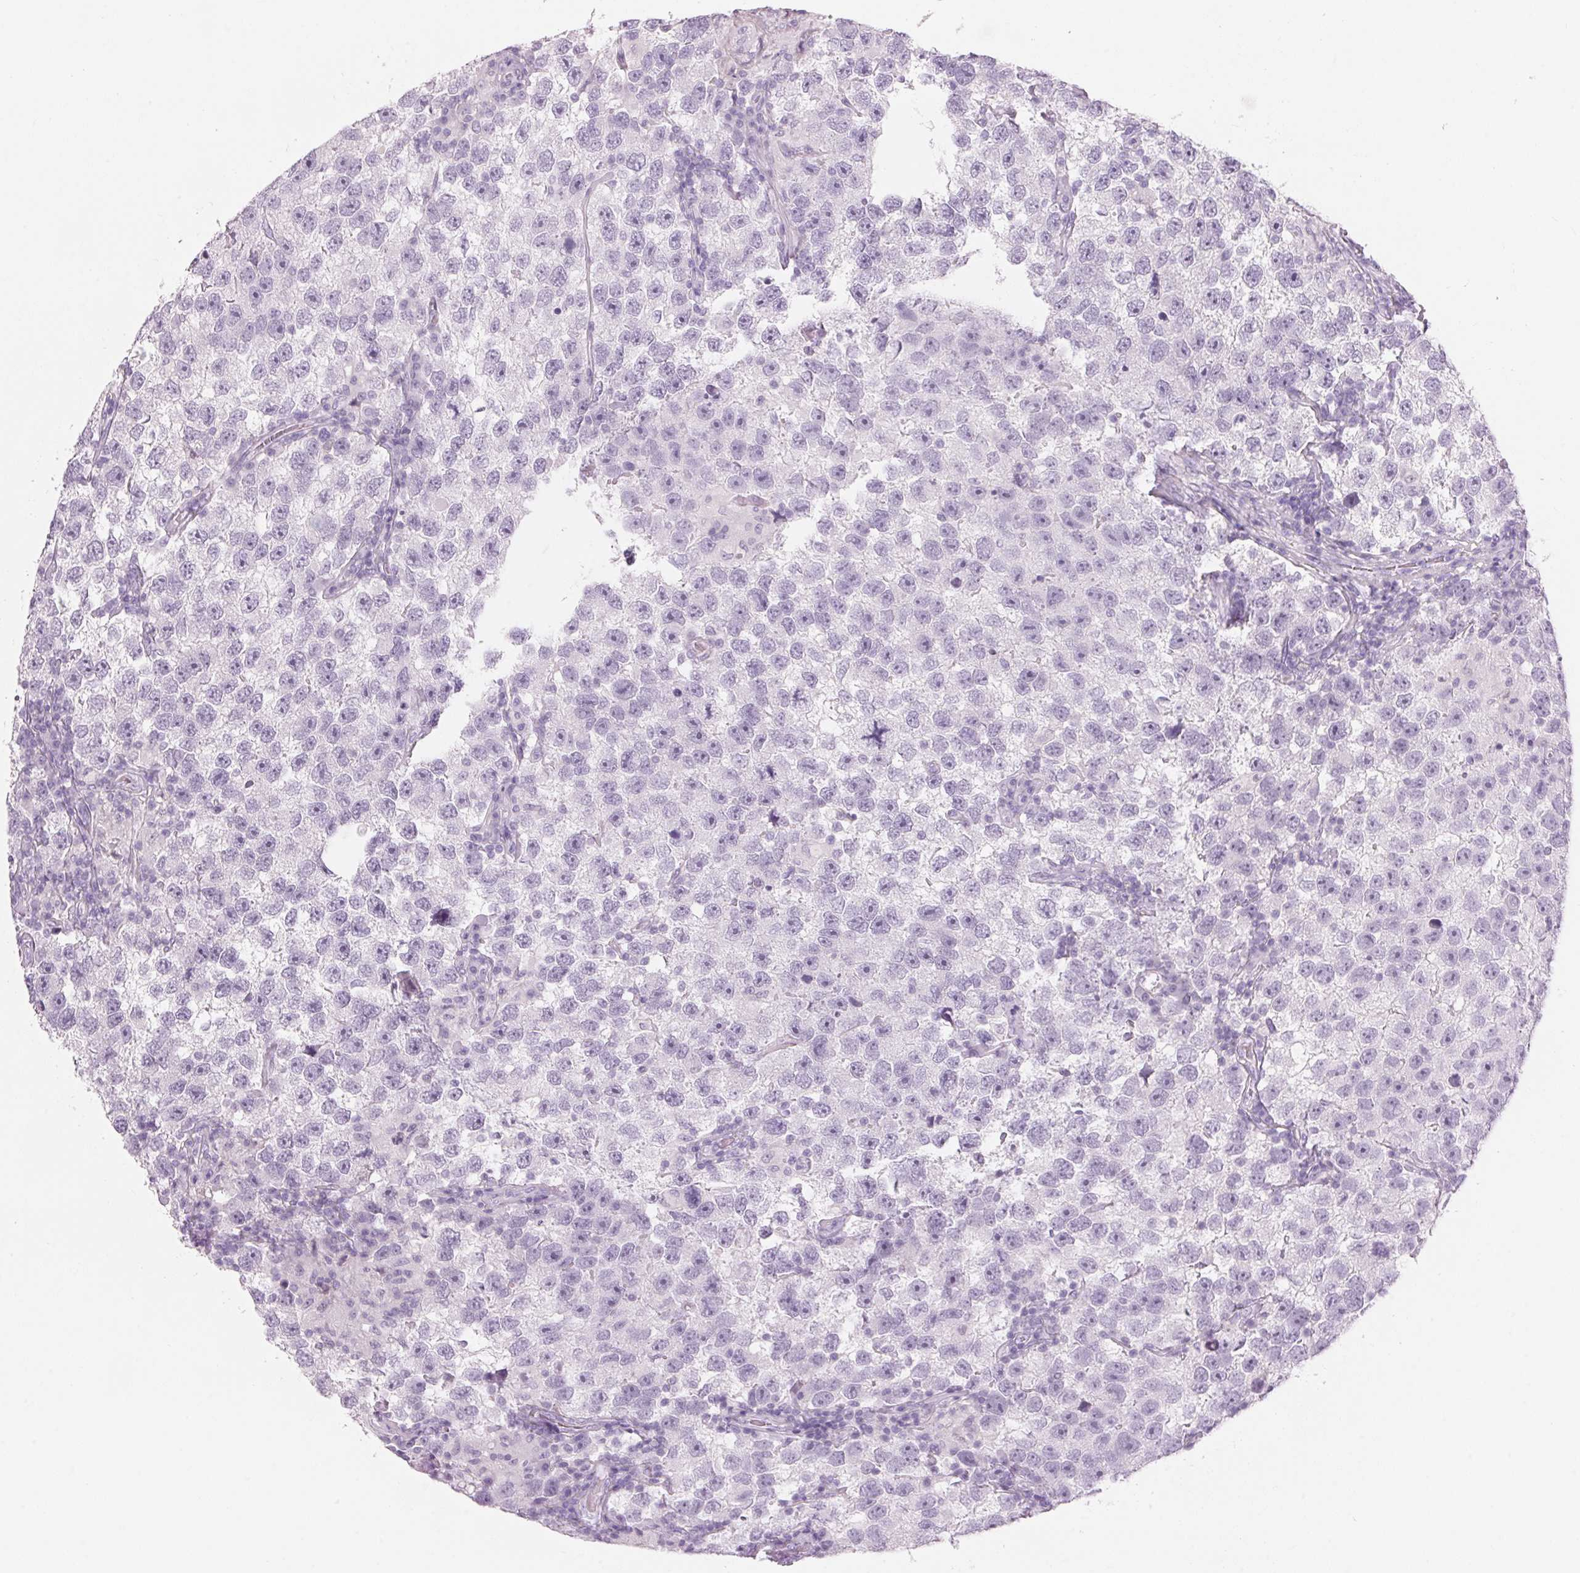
{"staining": {"intensity": "negative", "quantity": "none", "location": "none"}, "tissue": "testis cancer", "cell_type": "Tumor cells", "image_type": "cancer", "snomed": [{"axis": "morphology", "description": "Seminoma, NOS"}, {"axis": "topography", "description": "Testis"}], "caption": "This photomicrograph is of seminoma (testis) stained with immunohistochemistry (IHC) to label a protein in brown with the nuclei are counter-stained blue. There is no expression in tumor cells.", "gene": "KLK7", "patient": {"sex": "male", "age": 26}}